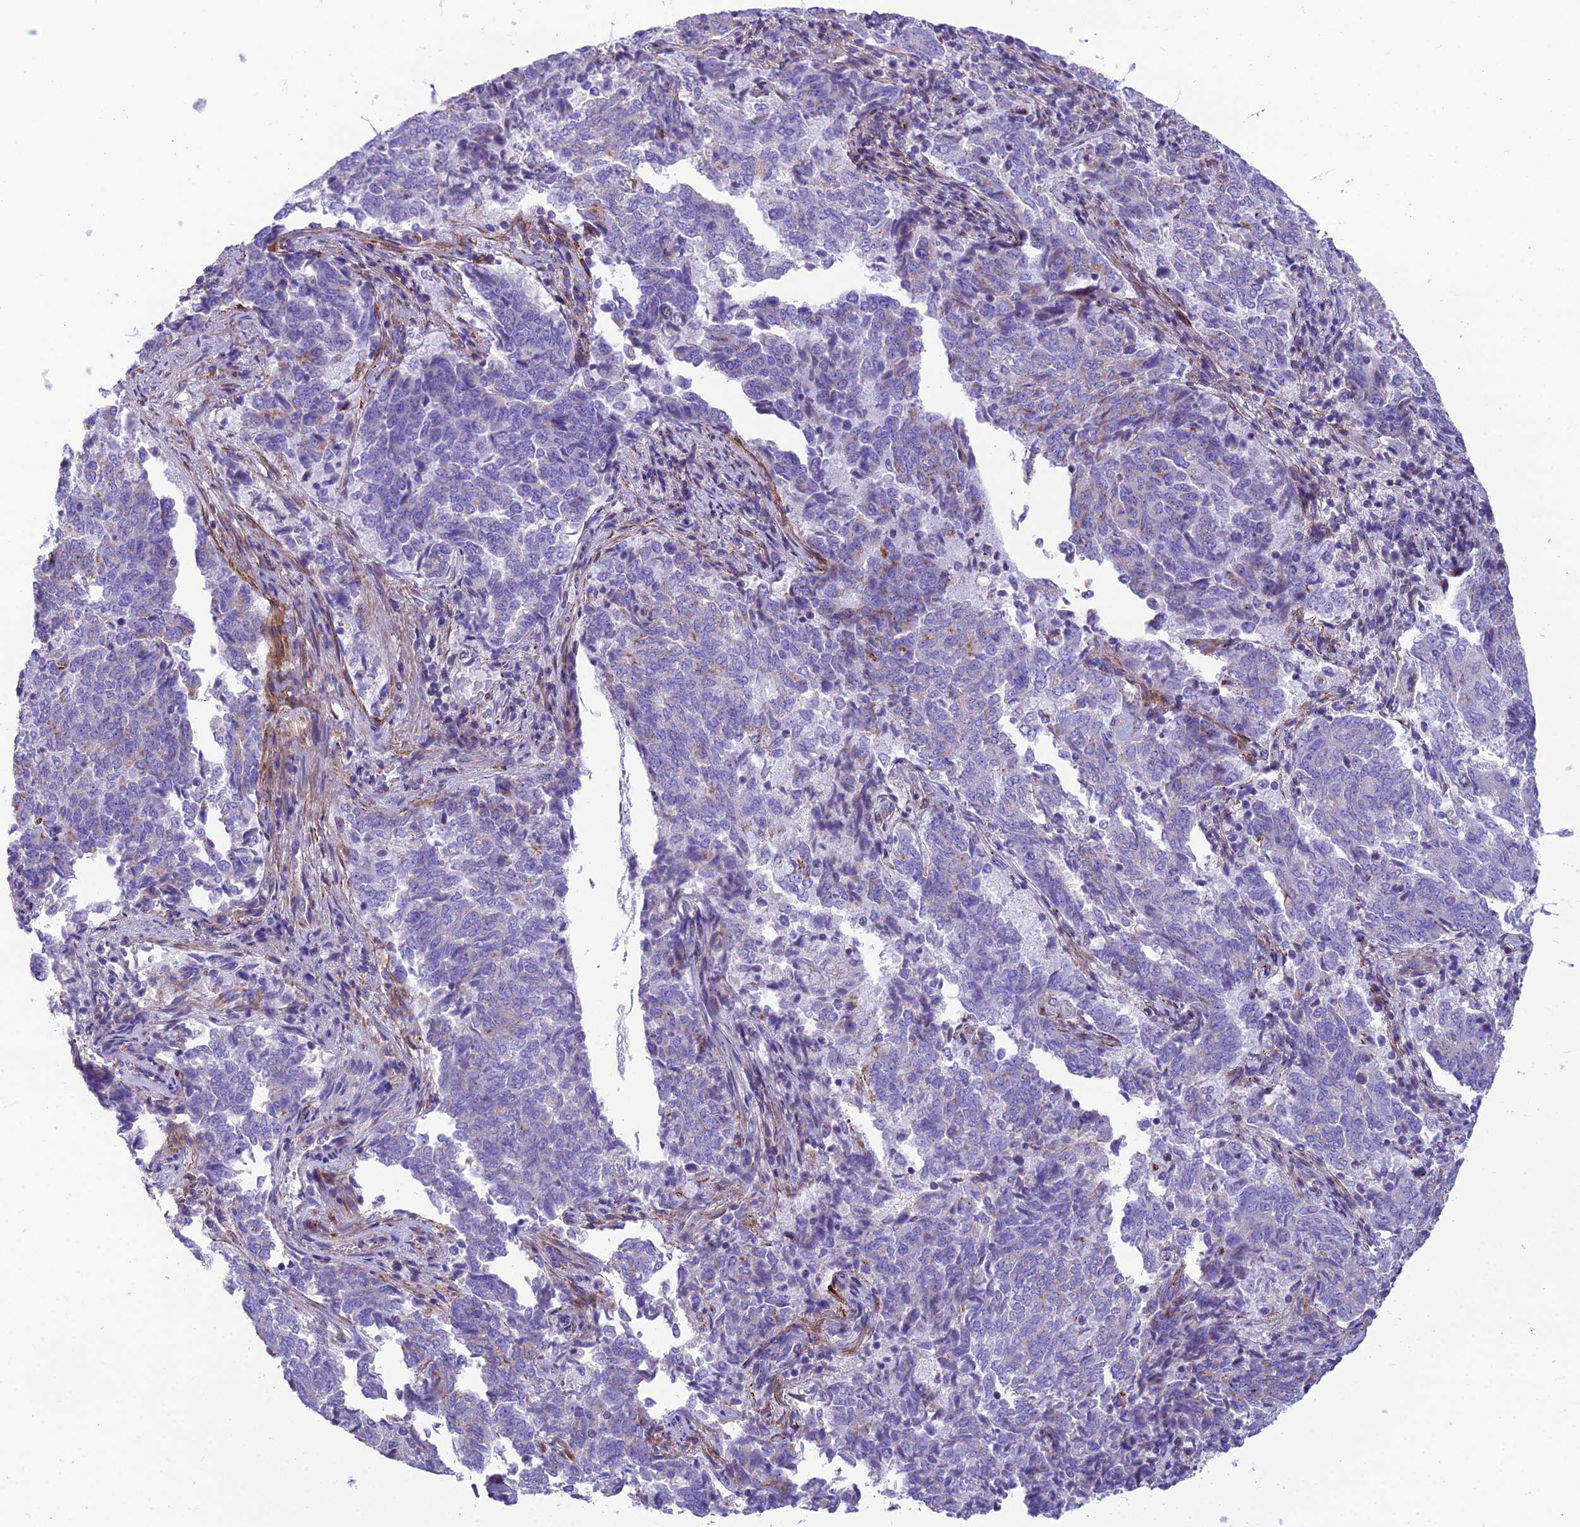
{"staining": {"intensity": "moderate", "quantity": "<25%", "location": "cytoplasmic/membranous"}, "tissue": "endometrial cancer", "cell_type": "Tumor cells", "image_type": "cancer", "snomed": [{"axis": "morphology", "description": "Adenocarcinoma, NOS"}, {"axis": "topography", "description": "Endometrium"}], "caption": "Immunohistochemical staining of endometrial cancer shows low levels of moderate cytoplasmic/membranous staining in about <25% of tumor cells.", "gene": "GFRA1", "patient": {"sex": "female", "age": 80}}